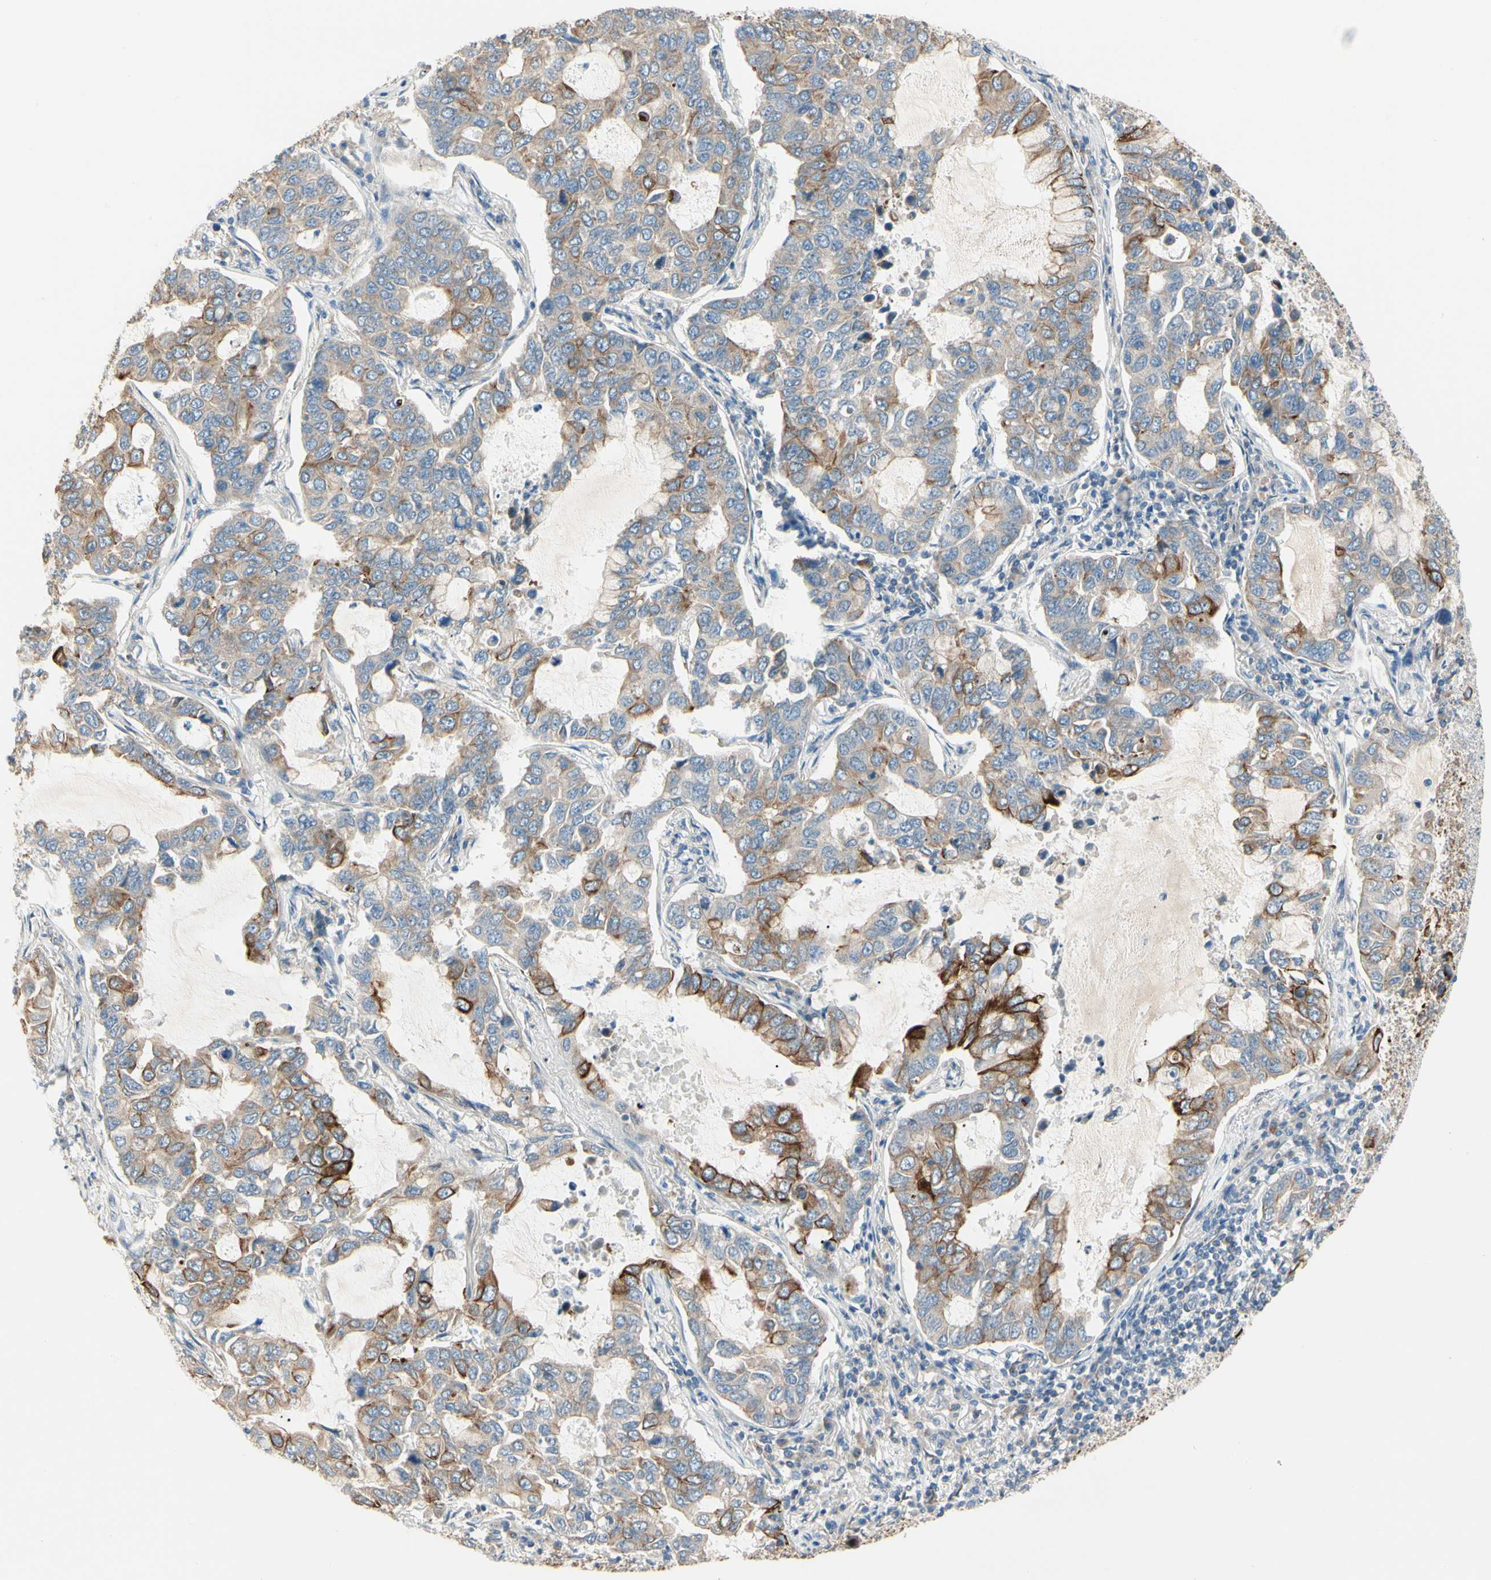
{"staining": {"intensity": "strong", "quantity": "25%-75%", "location": "cytoplasmic/membranous"}, "tissue": "lung cancer", "cell_type": "Tumor cells", "image_type": "cancer", "snomed": [{"axis": "morphology", "description": "Adenocarcinoma, NOS"}, {"axis": "topography", "description": "Lung"}], "caption": "A brown stain highlights strong cytoplasmic/membranous expression of a protein in adenocarcinoma (lung) tumor cells. (DAB (3,3'-diaminobenzidine) = brown stain, brightfield microscopy at high magnification).", "gene": "DUSP12", "patient": {"sex": "male", "age": 64}}